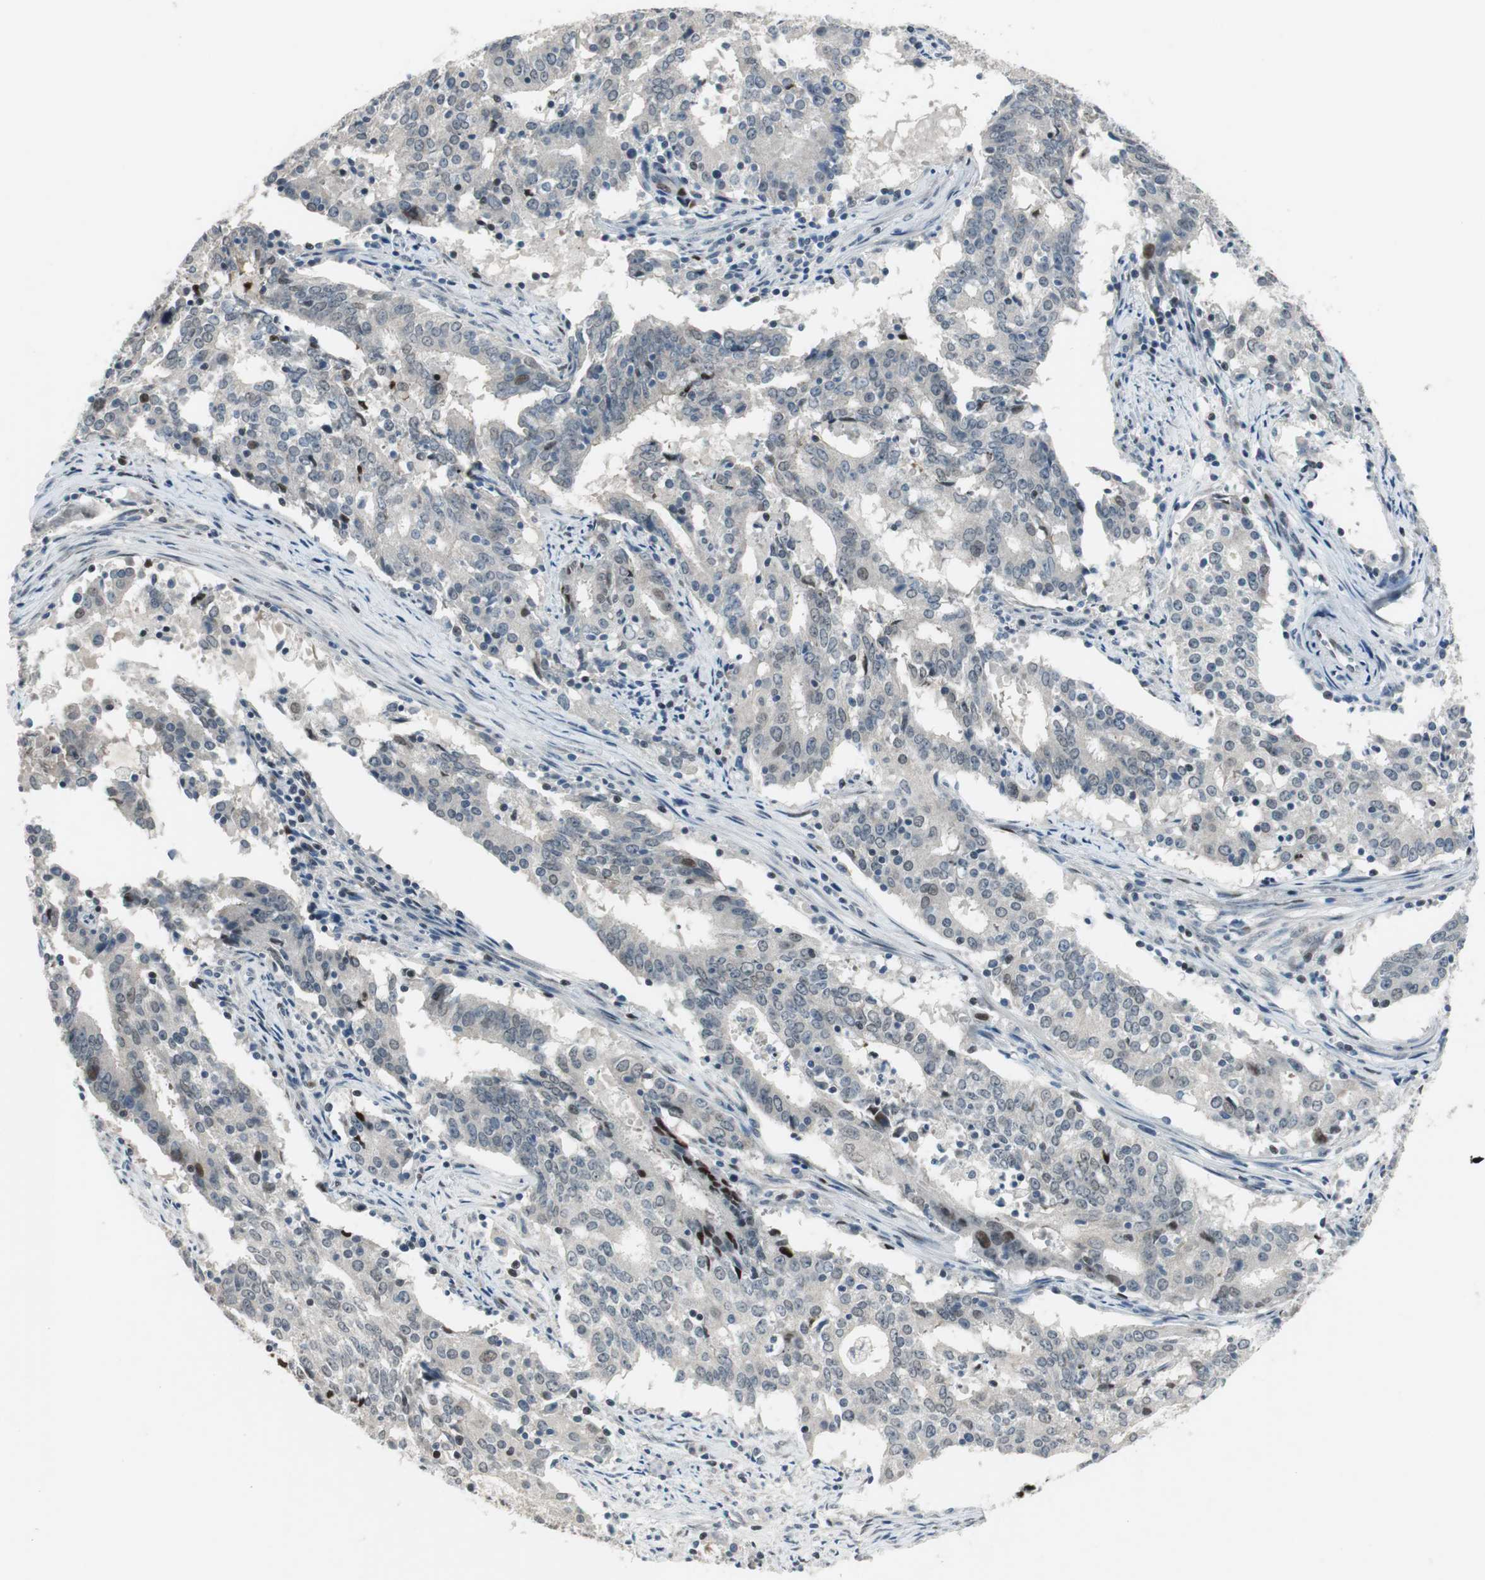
{"staining": {"intensity": "negative", "quantity": "none", "location": "none"}, "tissue": "cervical cancer", "cell_type": "Tumor cells", "image_type": "cancer", "snomed": [{"axis": "morphology", "description": "Adenocarcinoma, NOS"}, {"axis": "topography", "description": "Cervix"}], "caption": "This is a micrograph of IHC staining of cervical cancer (adenocarcinoma), which shows no expression in tumor cells.", "gene": "AJUBA", "patient": {"sex": "female", "age": 44}}